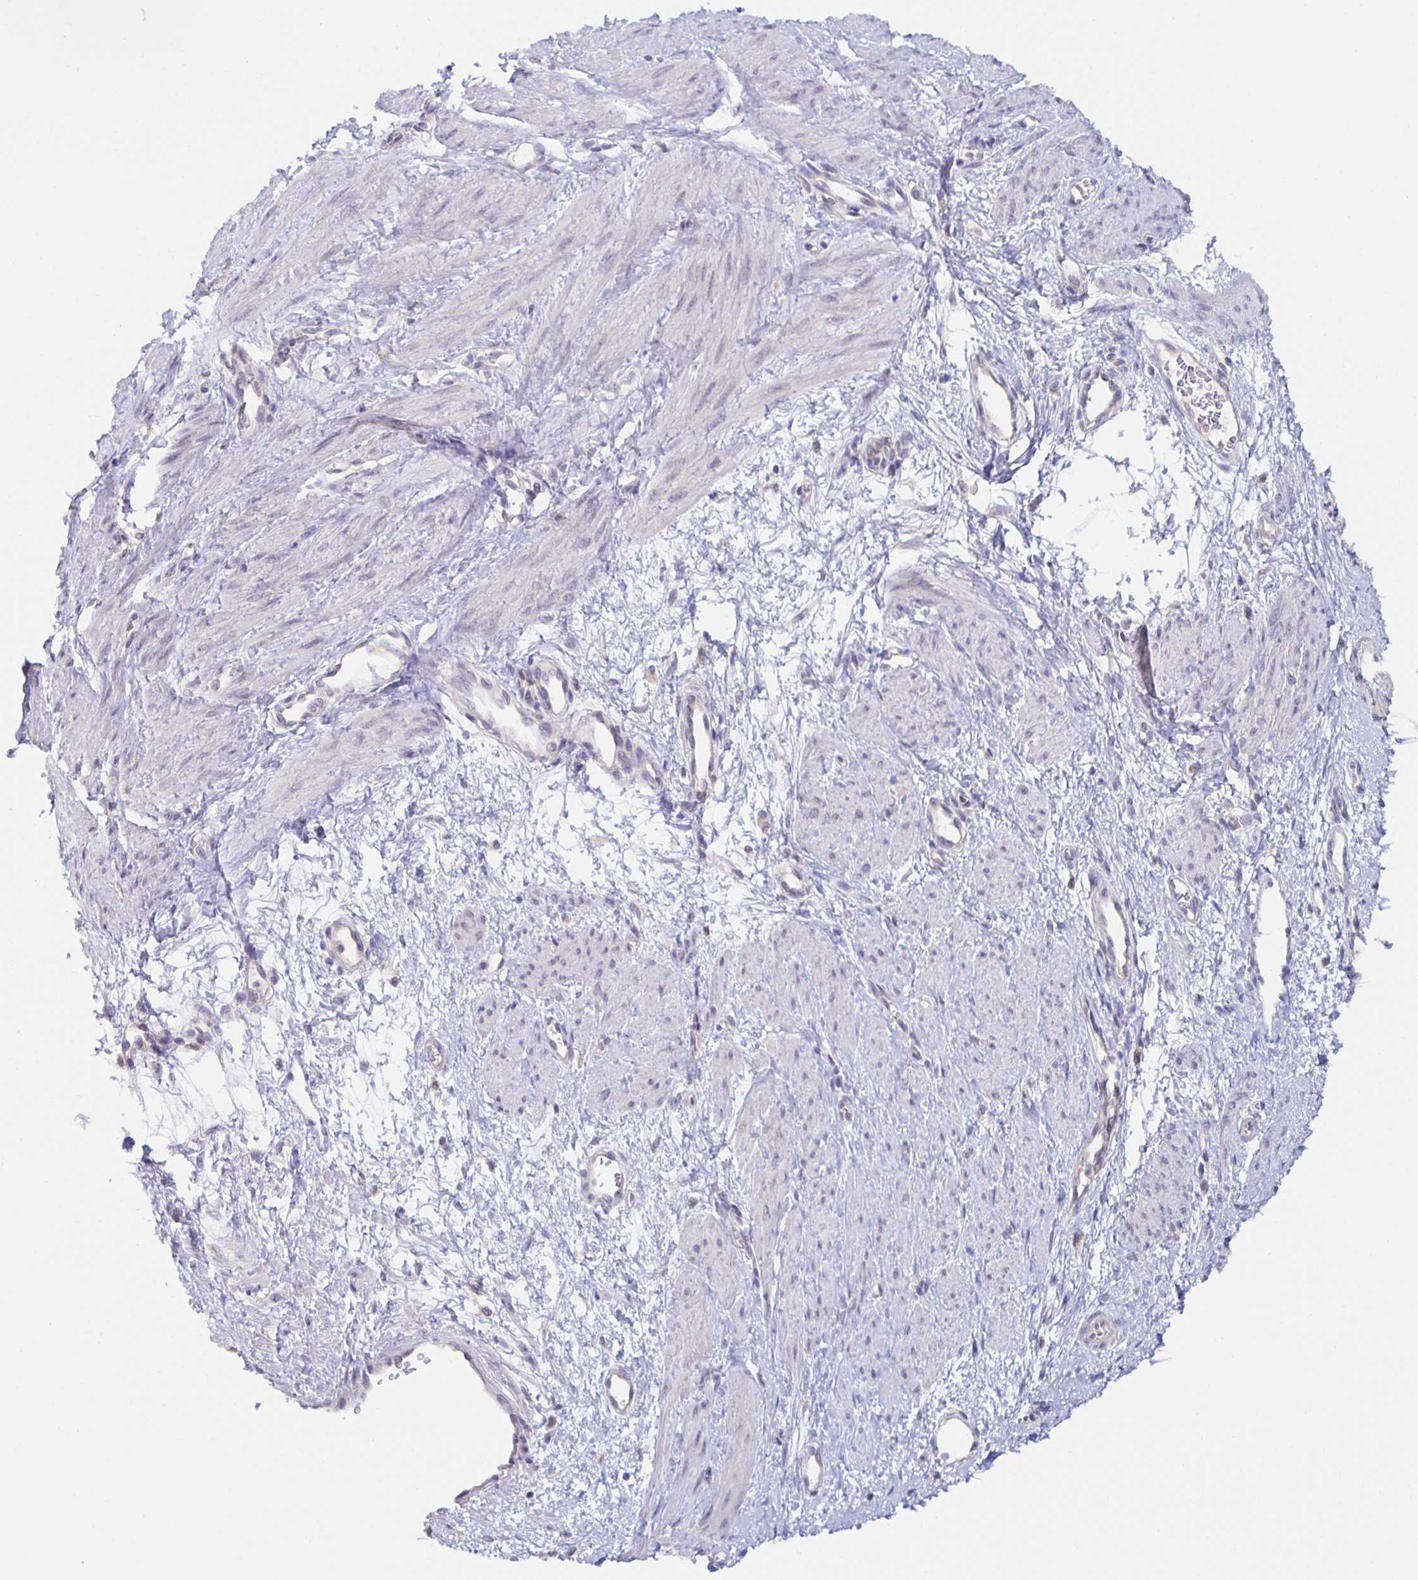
{"staining": {"intensity": "negative", "quantity": "none", "location": "none"}, "tissue": "smooth muscle", "cell_type": "Smooth muscle cells", "image_type": "normal", "snomed": [{"axis": "morphology", "description": "Normal tissue, NOS"}, {"axis": "topography", "description": "Smooth muscle"}, {"axis": "topography", "description": "Uterus"}], "caption": "Immunohistochemistry micrograph of unremarkable smooth muscle stained for a protein (brown), which reveals no expression in smooth muscle cells. The staining was performed using DAB (3,3'-diaminobenzidine) to visualize the protein expression in brown, while the nuclei were stained in blue with hematoxylin (Magnification: 20x).", "gene": "BAD", "patient": {"sex": "female", "age": 39}}